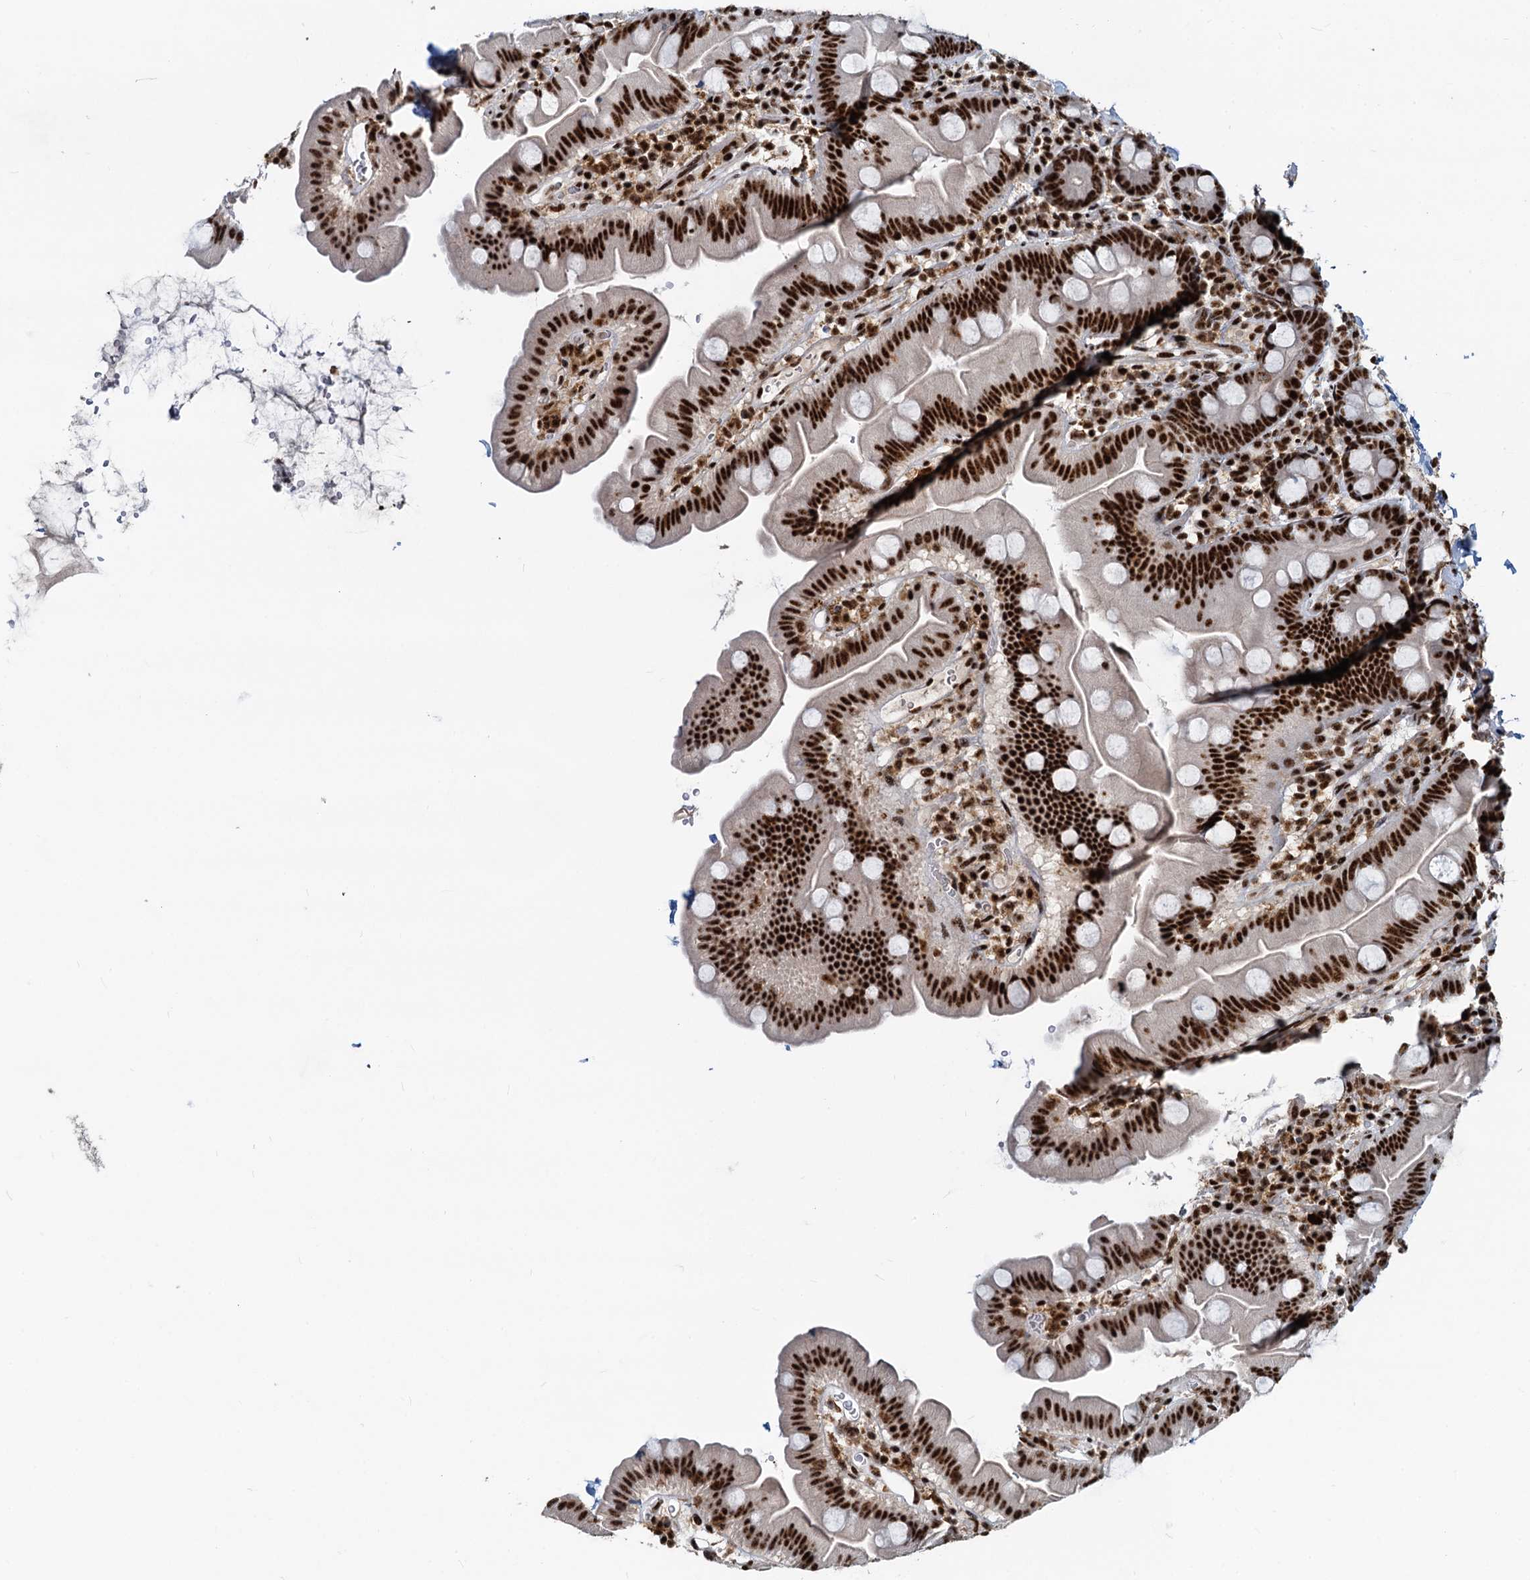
{"staining": {"intensity": "strong", "quantity": ">75%", "location": "nuclear"}, "tissue": "small intestine", "cell_type": "Glandular cells", "image_type": "normal", "snomed": [{"axis": "morphology", "description": "Normal tissue, NOS"}, {"axis": "topography", "description": "Small intestine"}], "caption": "Immunohistochemistry photomicrograph of benign small intestine stained for a protein (brown), which exhibits high levels of strong nuclear expression in about >75% of glandular cells.", "gene": "RBM26", "patient": {"sex": "female", "age": 68}}